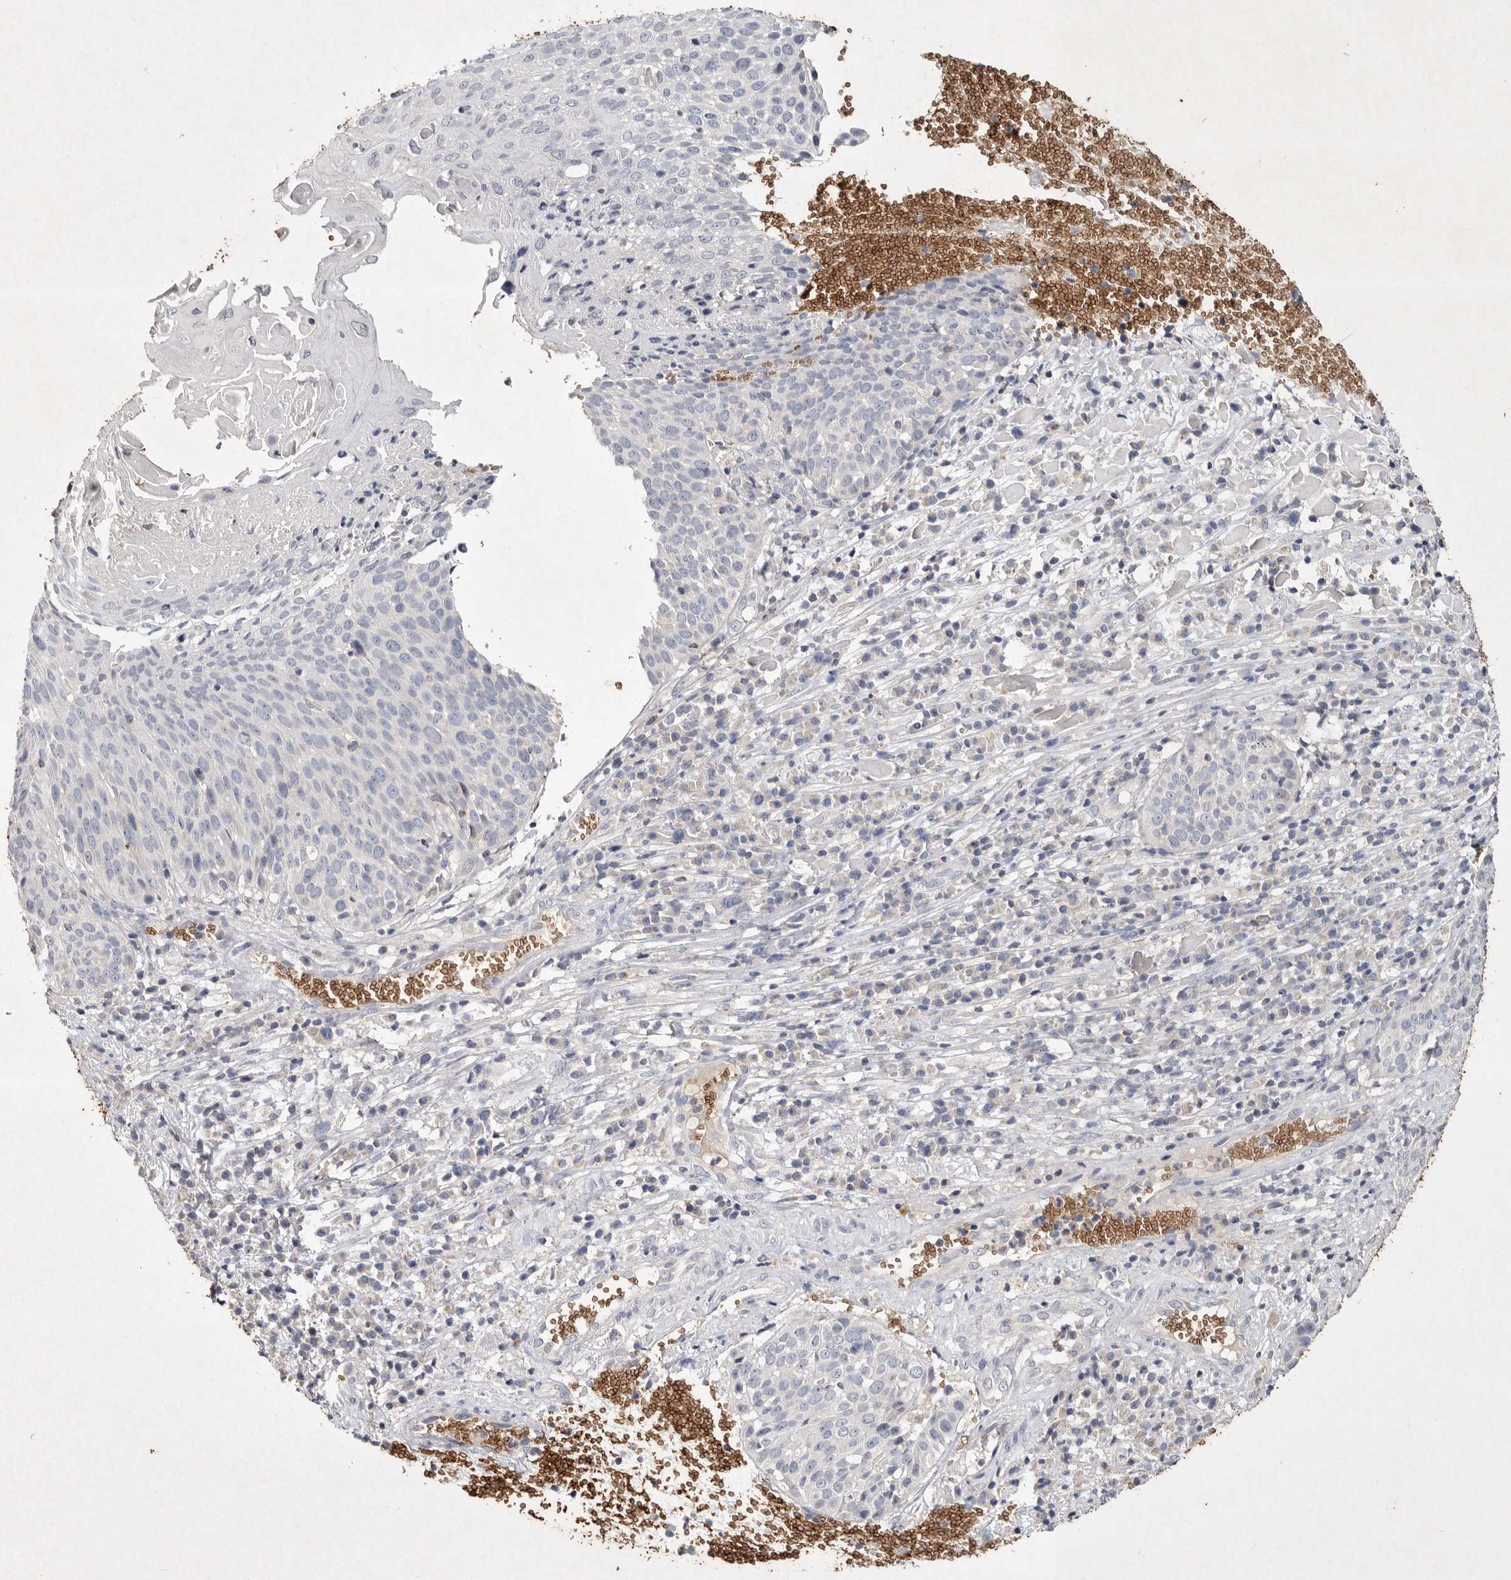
{"staining": {"intensity": "negative", "quantity": "none", "location": "none"}, "tissue": "cervical cancer", "cell_type": "Tumor cells", "image_type": "cancer", "snomed": [{"axis": "morphology", "description": "Squamous cell carcinoma, NOS"}, {"axis": "topography", "description": "Cervix"}], "caption": "DAB immunohistochemical staining of cervical cancer reveals no significant expression in tumor cells. (Stains: DAB immunohistochemistry with hematoxylin counter stain, Microscopy: brightfield microscopy at high magnification).", "gene": "TNFSF14", "patient": {"sex": "female", "age": 74}}